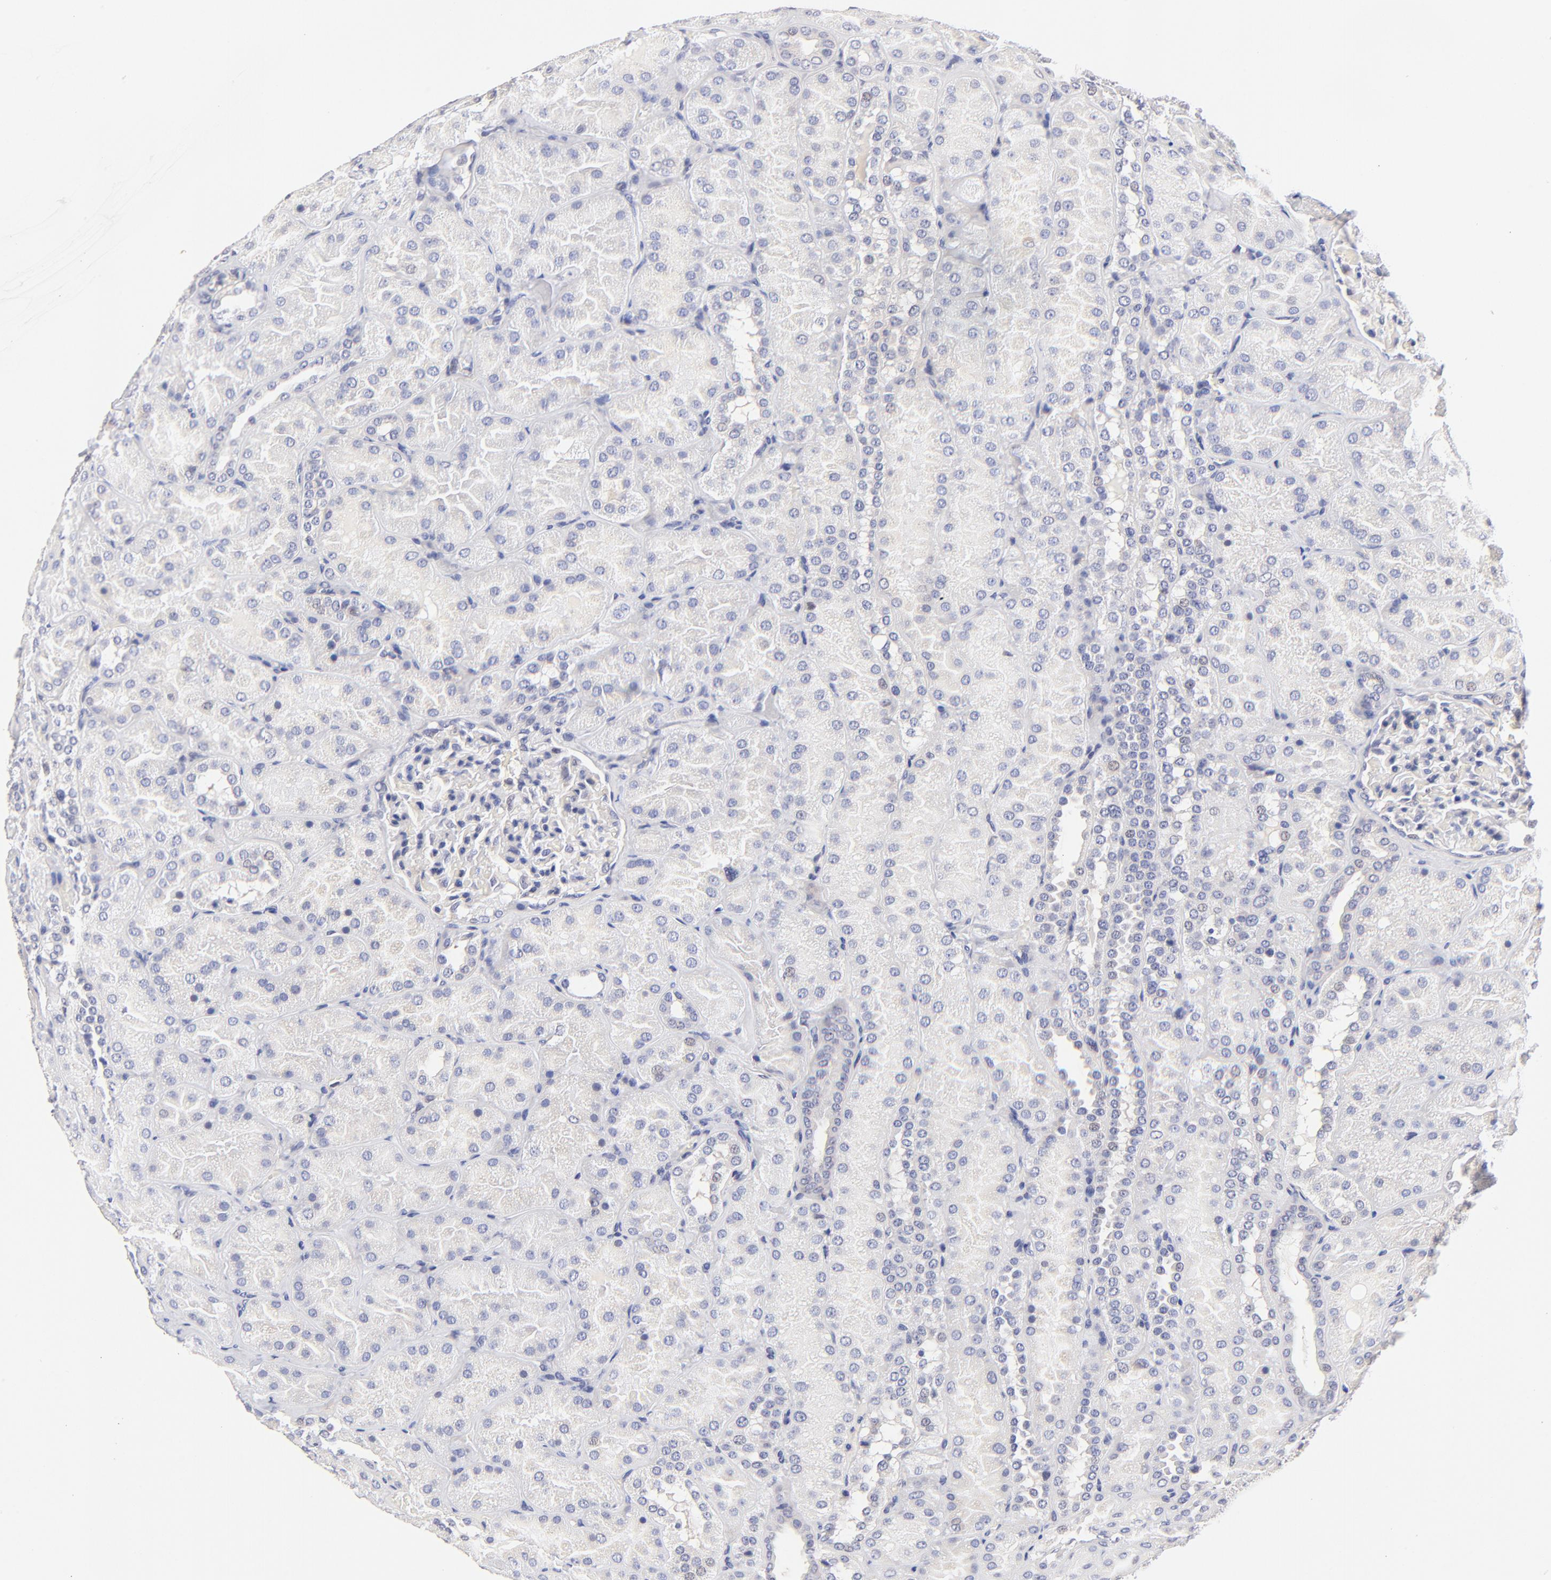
{"staining": {"intensity": "negative", "quantity": "none", "location": "none"}, "tissue": "kidney", "cell_type": "Cells in glomeruli", "image_type": "normal", "snomed": [{"axis": "morphology", "description": "Normal tissue, NOS"}, {"axis": "topography", "description": "Kidney"}], "caption": "A histopathology image of human kidney is negative for staining in cells in glomeruli. The staining is performed using DAB (3,3'-diaminobenzidine) brown chromogen with nuclei counter-stained in using hematoxylin.", "gene": "ZNF155", "patient": {"sex": "male", "age": 28}}